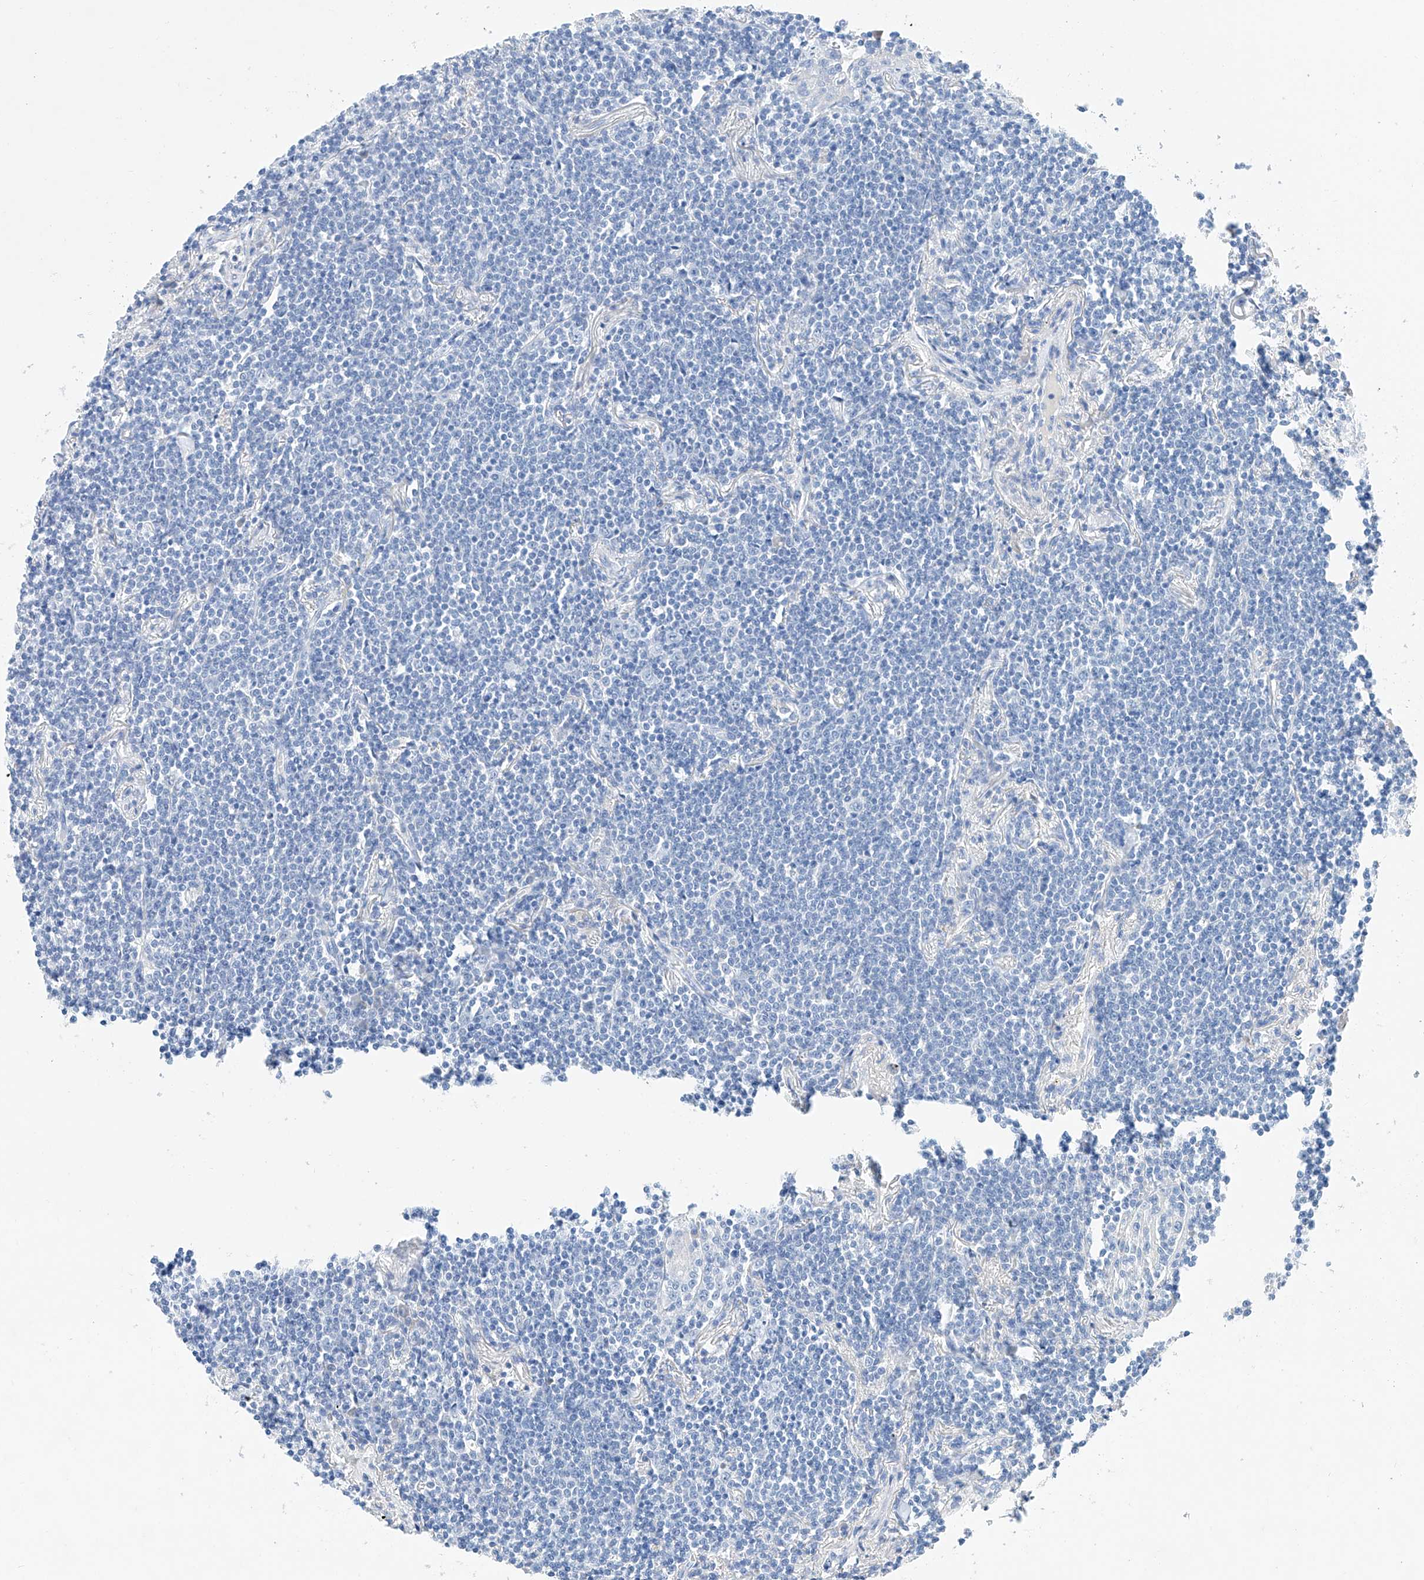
{"staining": {"intensity": "negative", "quantity": "none", "location": "none"}, "tissue": "lymphoma", "cell_type": "Tumor cells", "image_type": "cancer", "snomed": [{"axis": "morphology", "description": "Malignant lymphoma, non-Hodgkin's type, Low grade"}, {"axis": "topography", "description": "Lung"}], "caption": "High magnification brightfield microscopy of lymphoma stained with DAB (3,3'-diaminobenzidine) (brown) and counterstained with hematoxylin (blue): tumor cells show no significant expression. (DAB (3,3'-diaminobenzidine) immunohistochemistry, high magnification).", "gene": "LURAP1", "patient": {"sex": "female", "age": 71}}